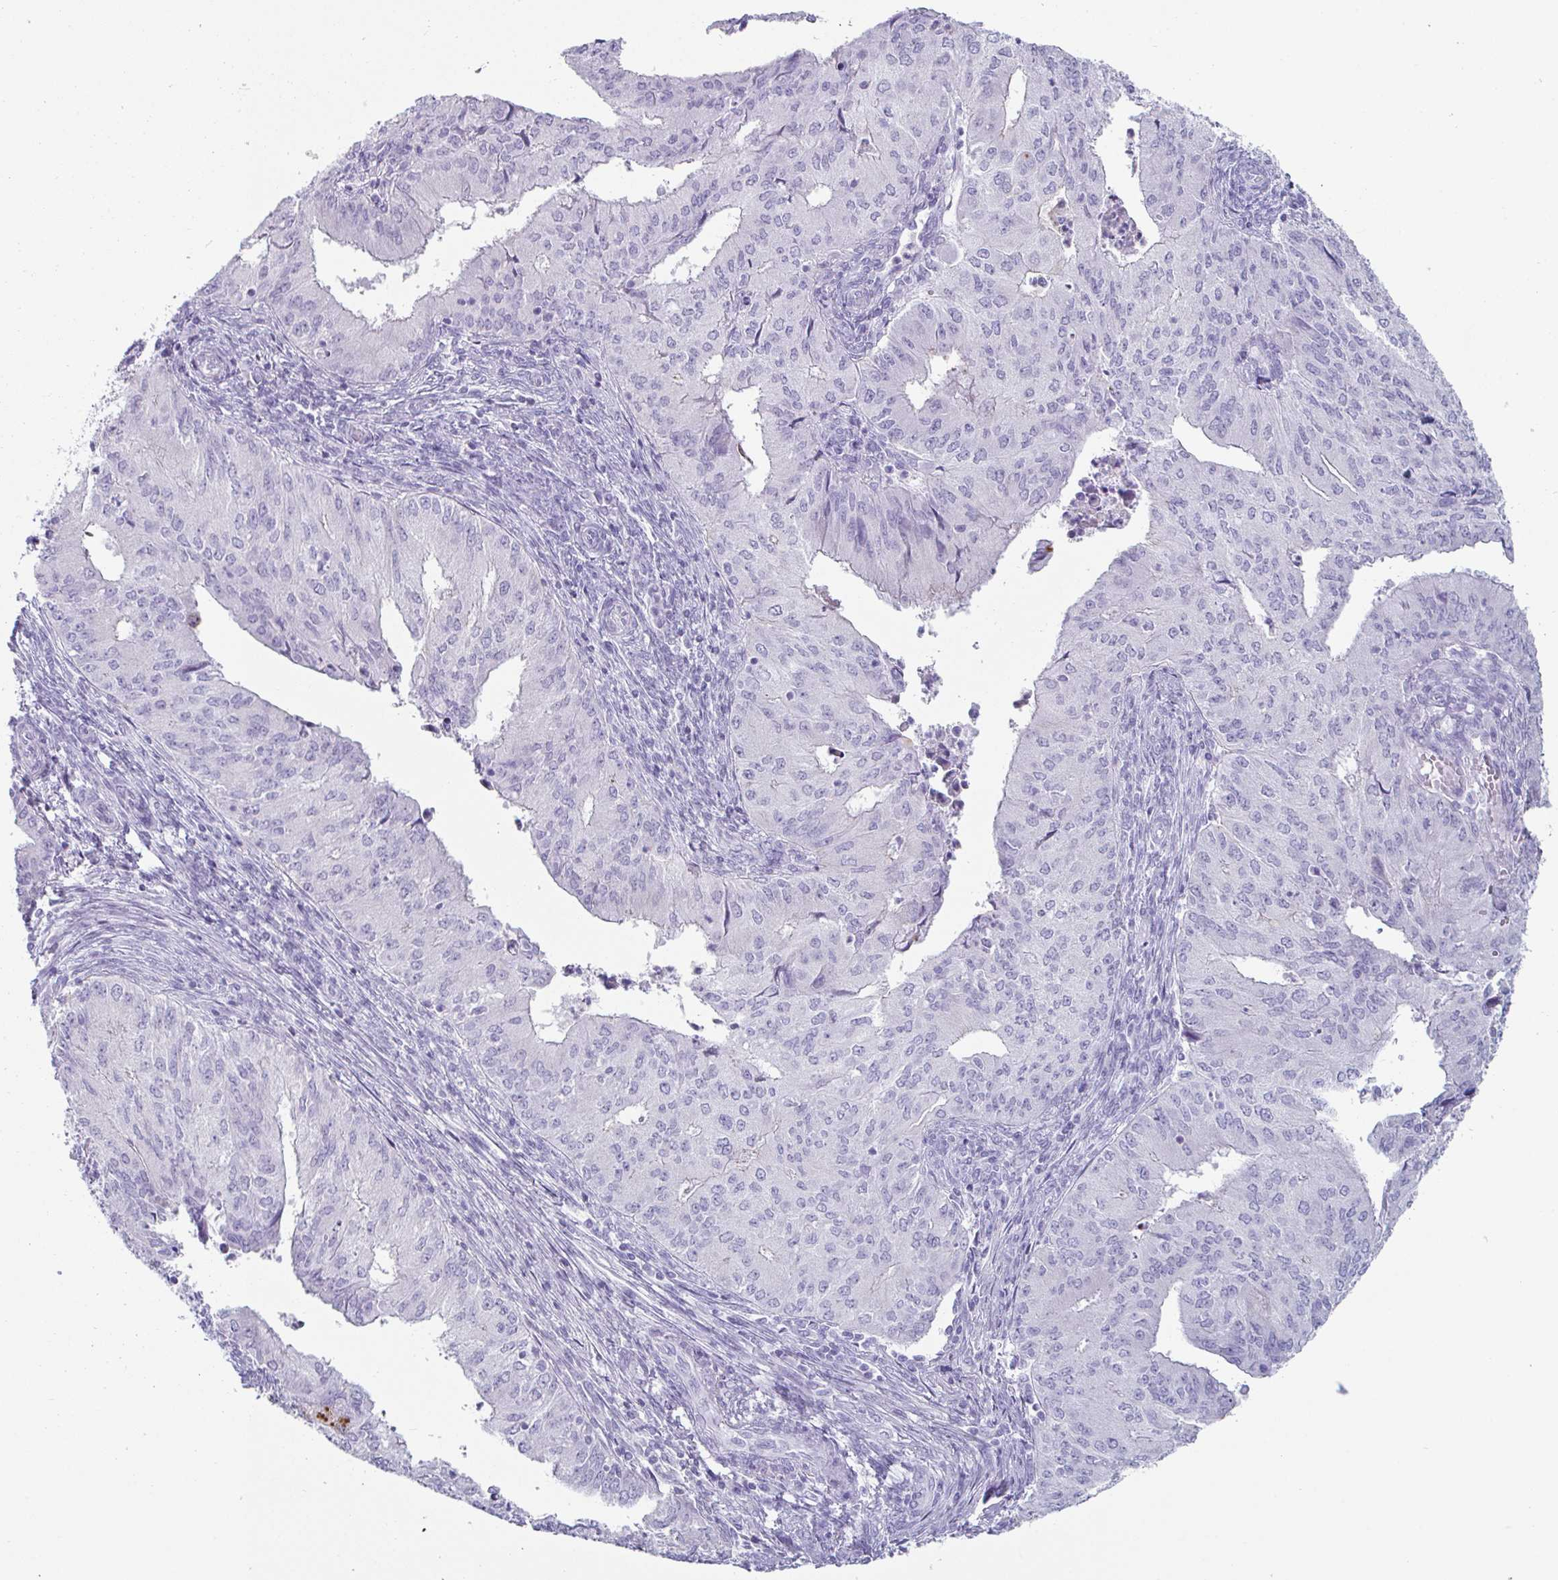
{"staining": {"intensity": "negative", "quantity": "none", "location": "none"}, "tissue": "endometrial cancer", "cell_type": "Tumor cells", "image_type": "cancer", "snomed": [{"axis": "morphology", "description": "Adenocarcinoma, NOS"}, {"axis": "topography", "description": "Endometrium"}], "caption": "This is an immunohistochemistry (IHC) micrograph of human endometrial adenocarcinoma. There is no positivity in tumor cells.", "gene": "CREG2", "patient": {"sex": "female", "age": 50}}